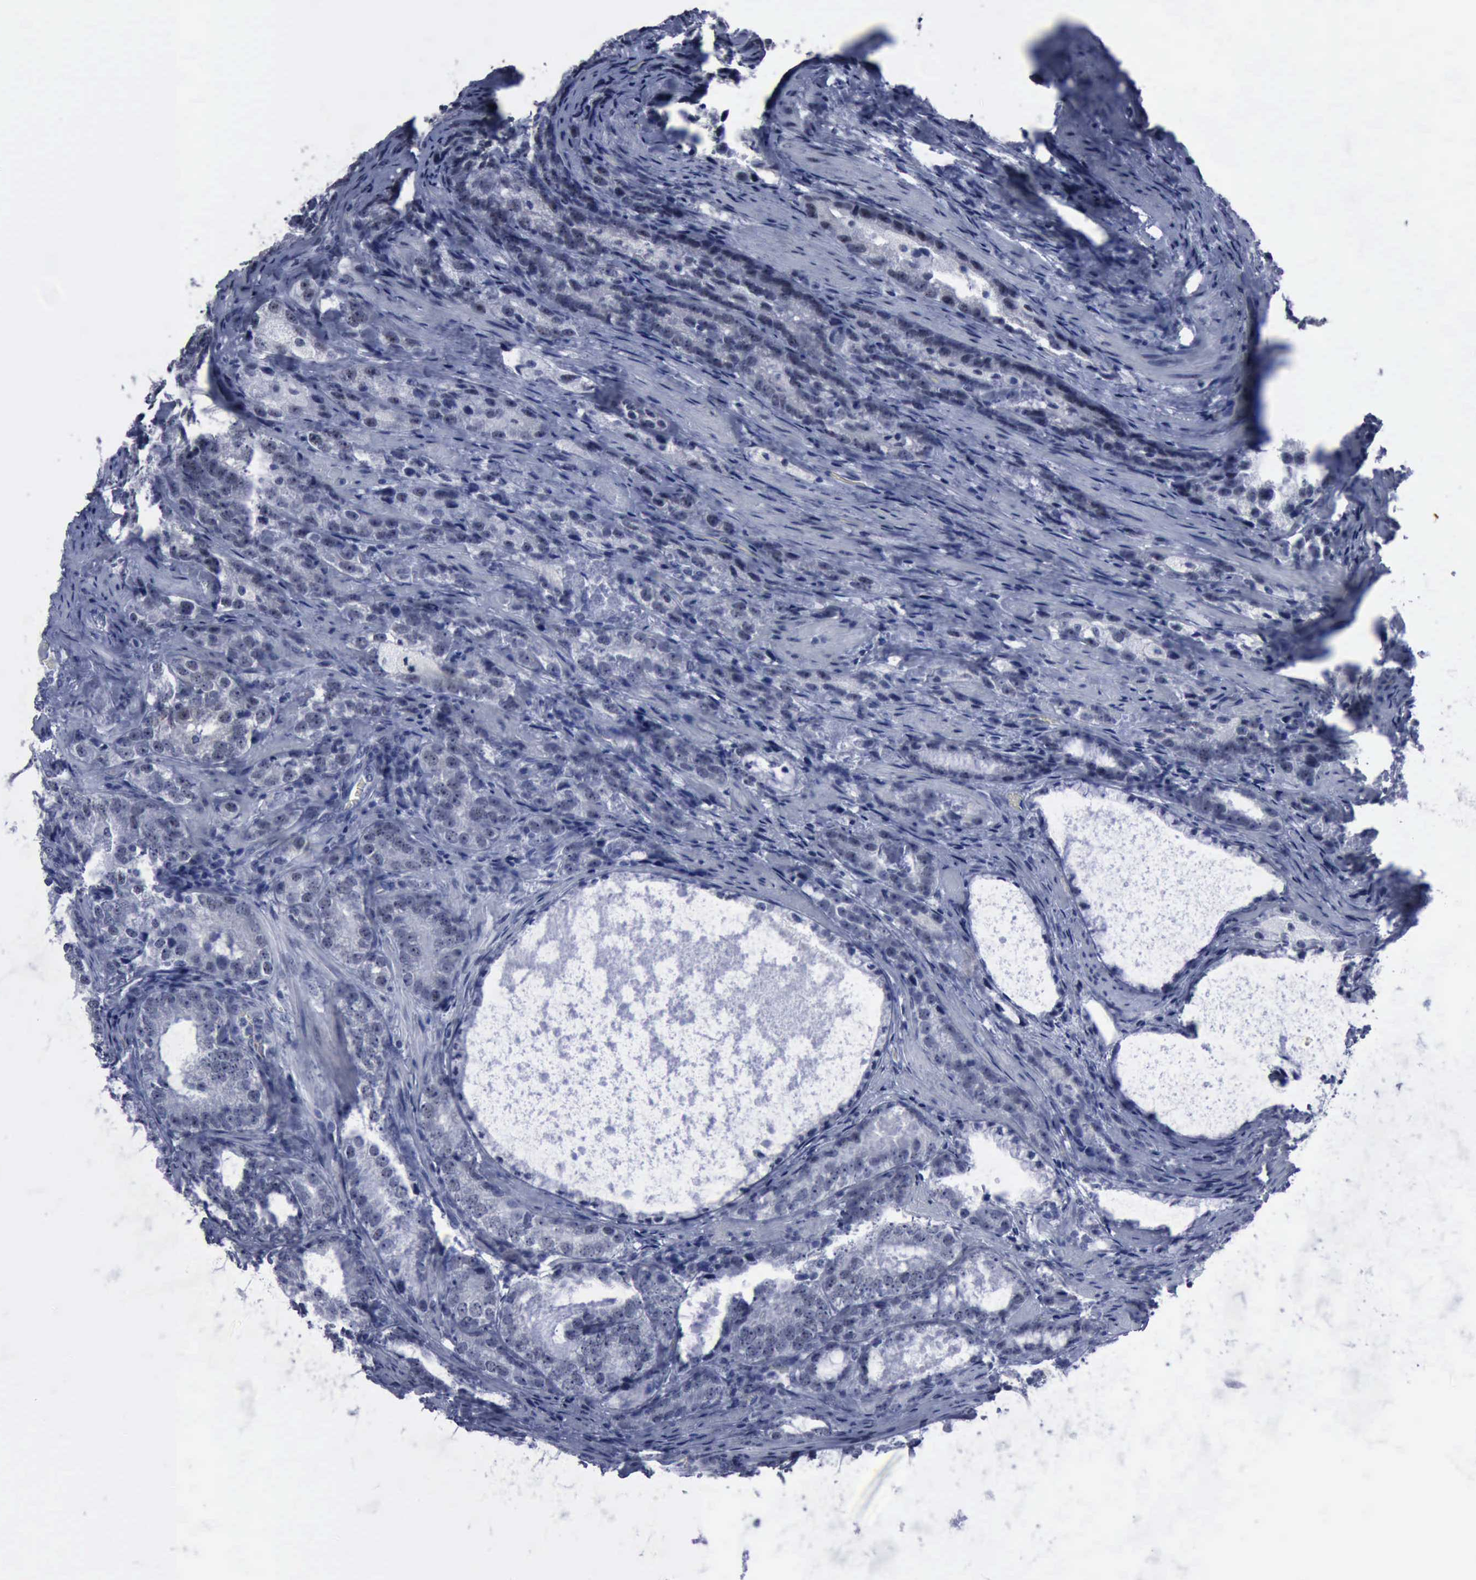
{"staining": {"intensity": "negative", "quantity": "none", "location": "none"}, "tissue": "prostate cancer", "cell_type": "Tumor cells", "image_type": "cancer", "snomed": [{"axis": "morphology", "description": "Adenocarcinoma, High grade"}, {"axis": "topography", "description": "Prostate"}], "caption": "High magnification brightfield microscopy of prostate high-grade adenocarcinoma stained with DAB (3,3'-diaminobenzidine) (brown) and counterstained with hematoxylin (blue): tumor cells show no significant staining.", "gene": "BRD1", "patient": {"sex": "male", "age": 63}}